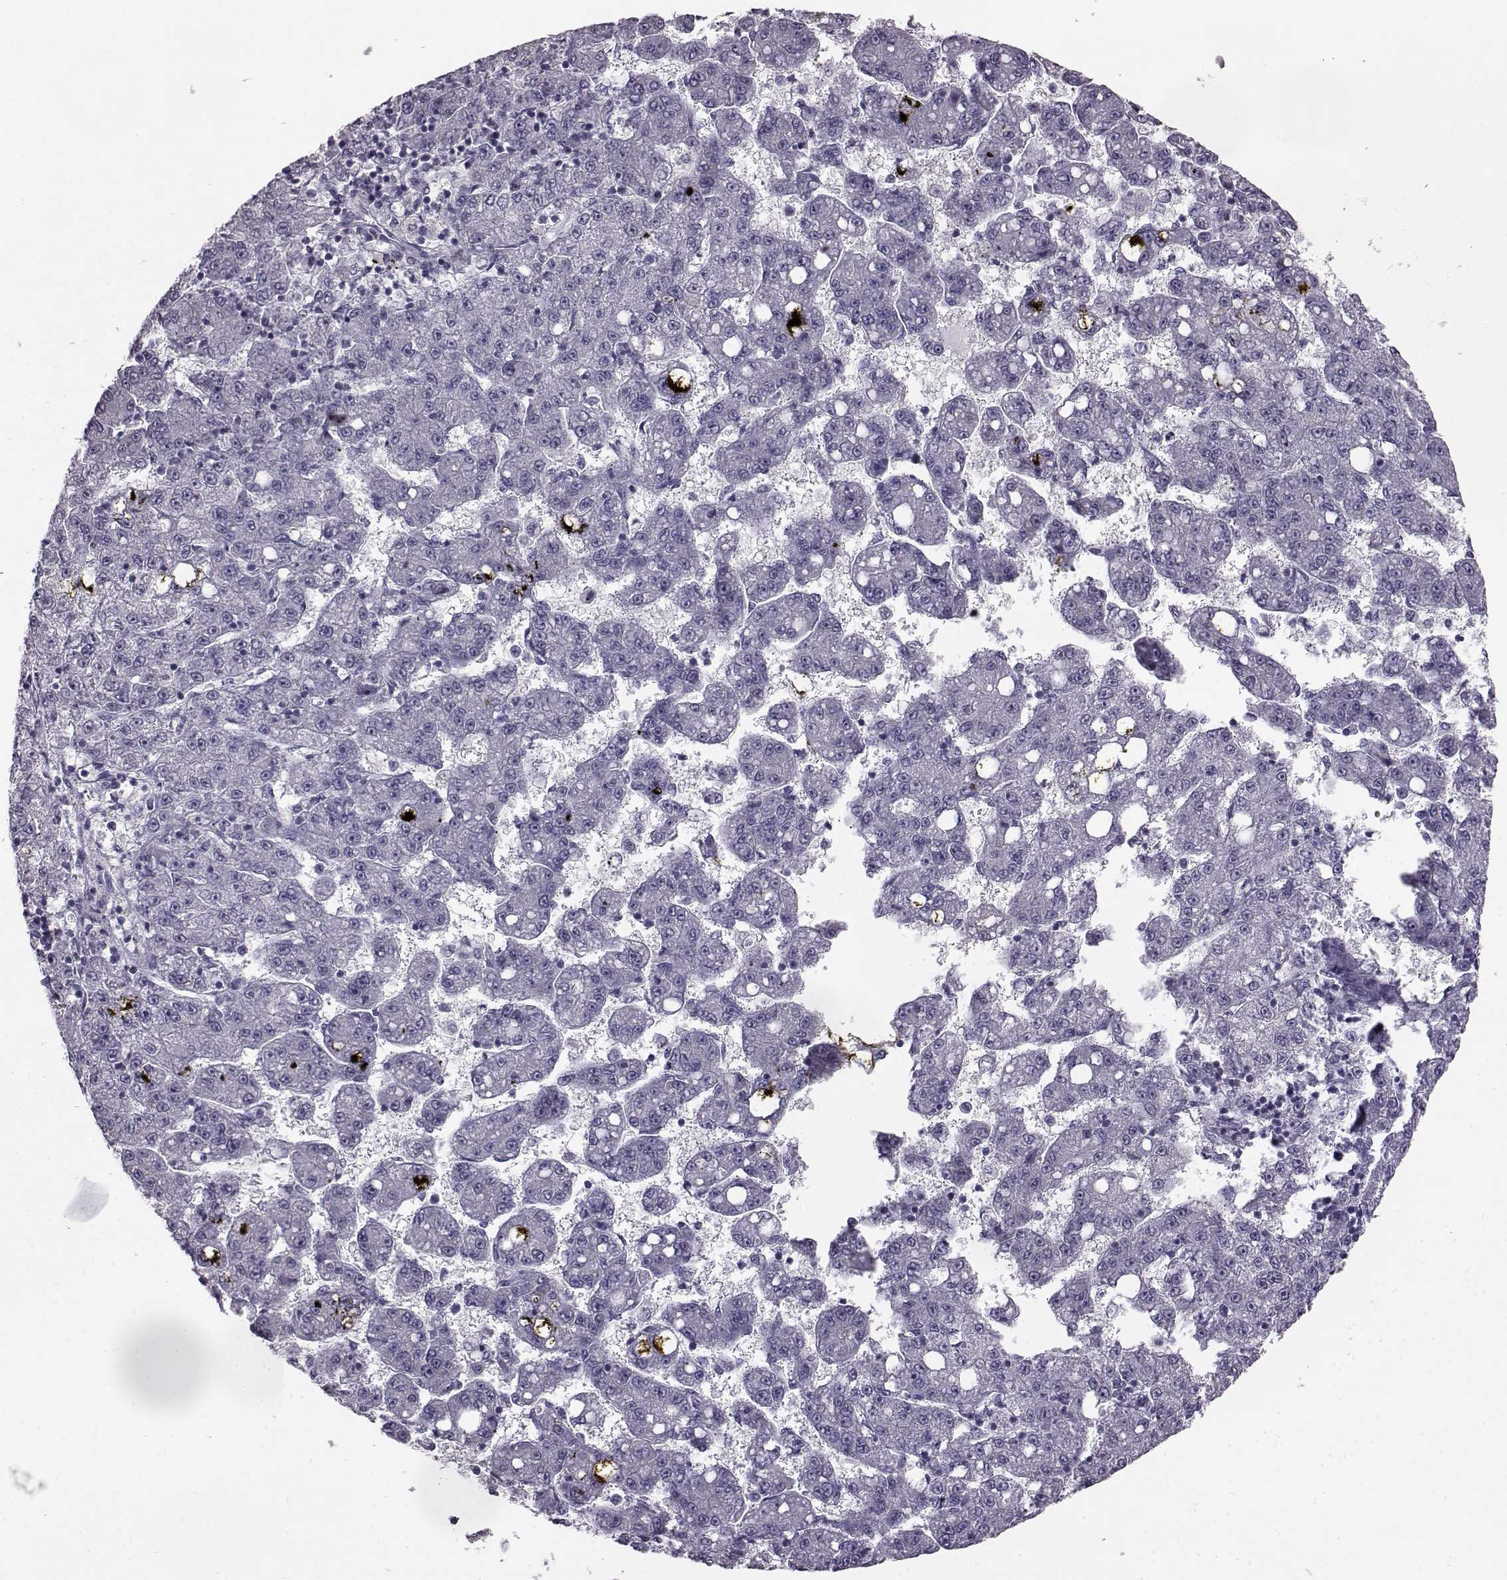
{"staining": {"intensity": "negative", "quantity": "none", "location": "none"}, "tissue": "liver cancer", "cell_type": "Tumor cells", "image_type": "cancer", "snomed": [{"axis": "morphology", "description": "Carcinoma, Hepatocellular, NOS"}, {"axis": "topography", "description": "Liver"}], "caption": "Tumor cells are negative for brown protein staining in liver cancer (hepatocellular carcinoma). (DAB IHC, high magnification).", "gene": "ODAD4", "patient": {"sex": "female", "age": 65}}